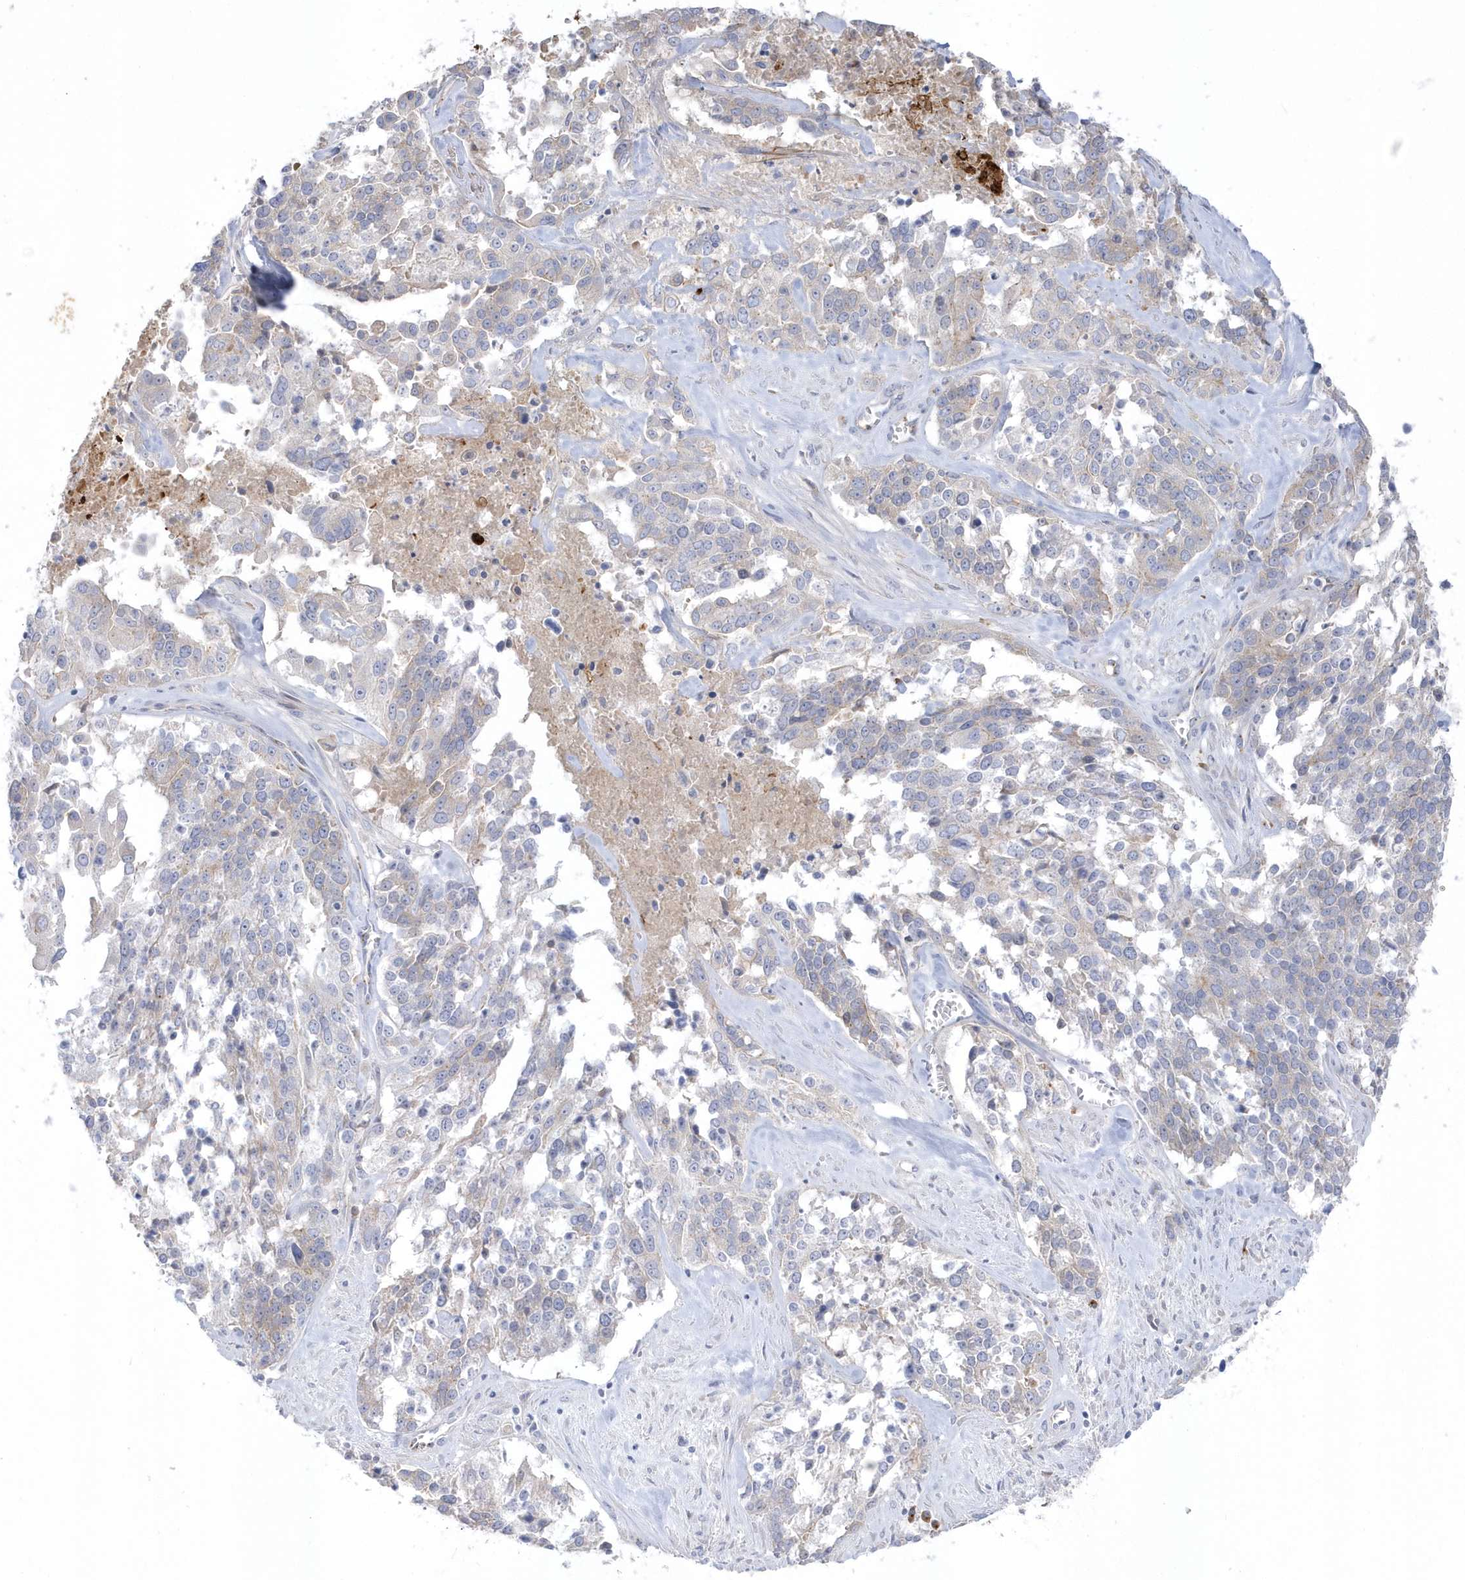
{"staining": {"intensity": "negative", "quantity": "none", "location": "none"}, "tissue": "ovarian cancer", "cell_type": "Tumor cells", "image_type": "cancer", "snomed": [{"axis": "morphology", "description": "Cystadenocarcinoma, serous, NOS"}, {"axis": "topography", "description": "Ovary"}], "caption": "The histopathology image reveals no significant staining in tumor cells of ovarian serous cystadenocarcinoma.", "gene": "SEMA3D", "patient": {"sex": "female", "age": 44}}